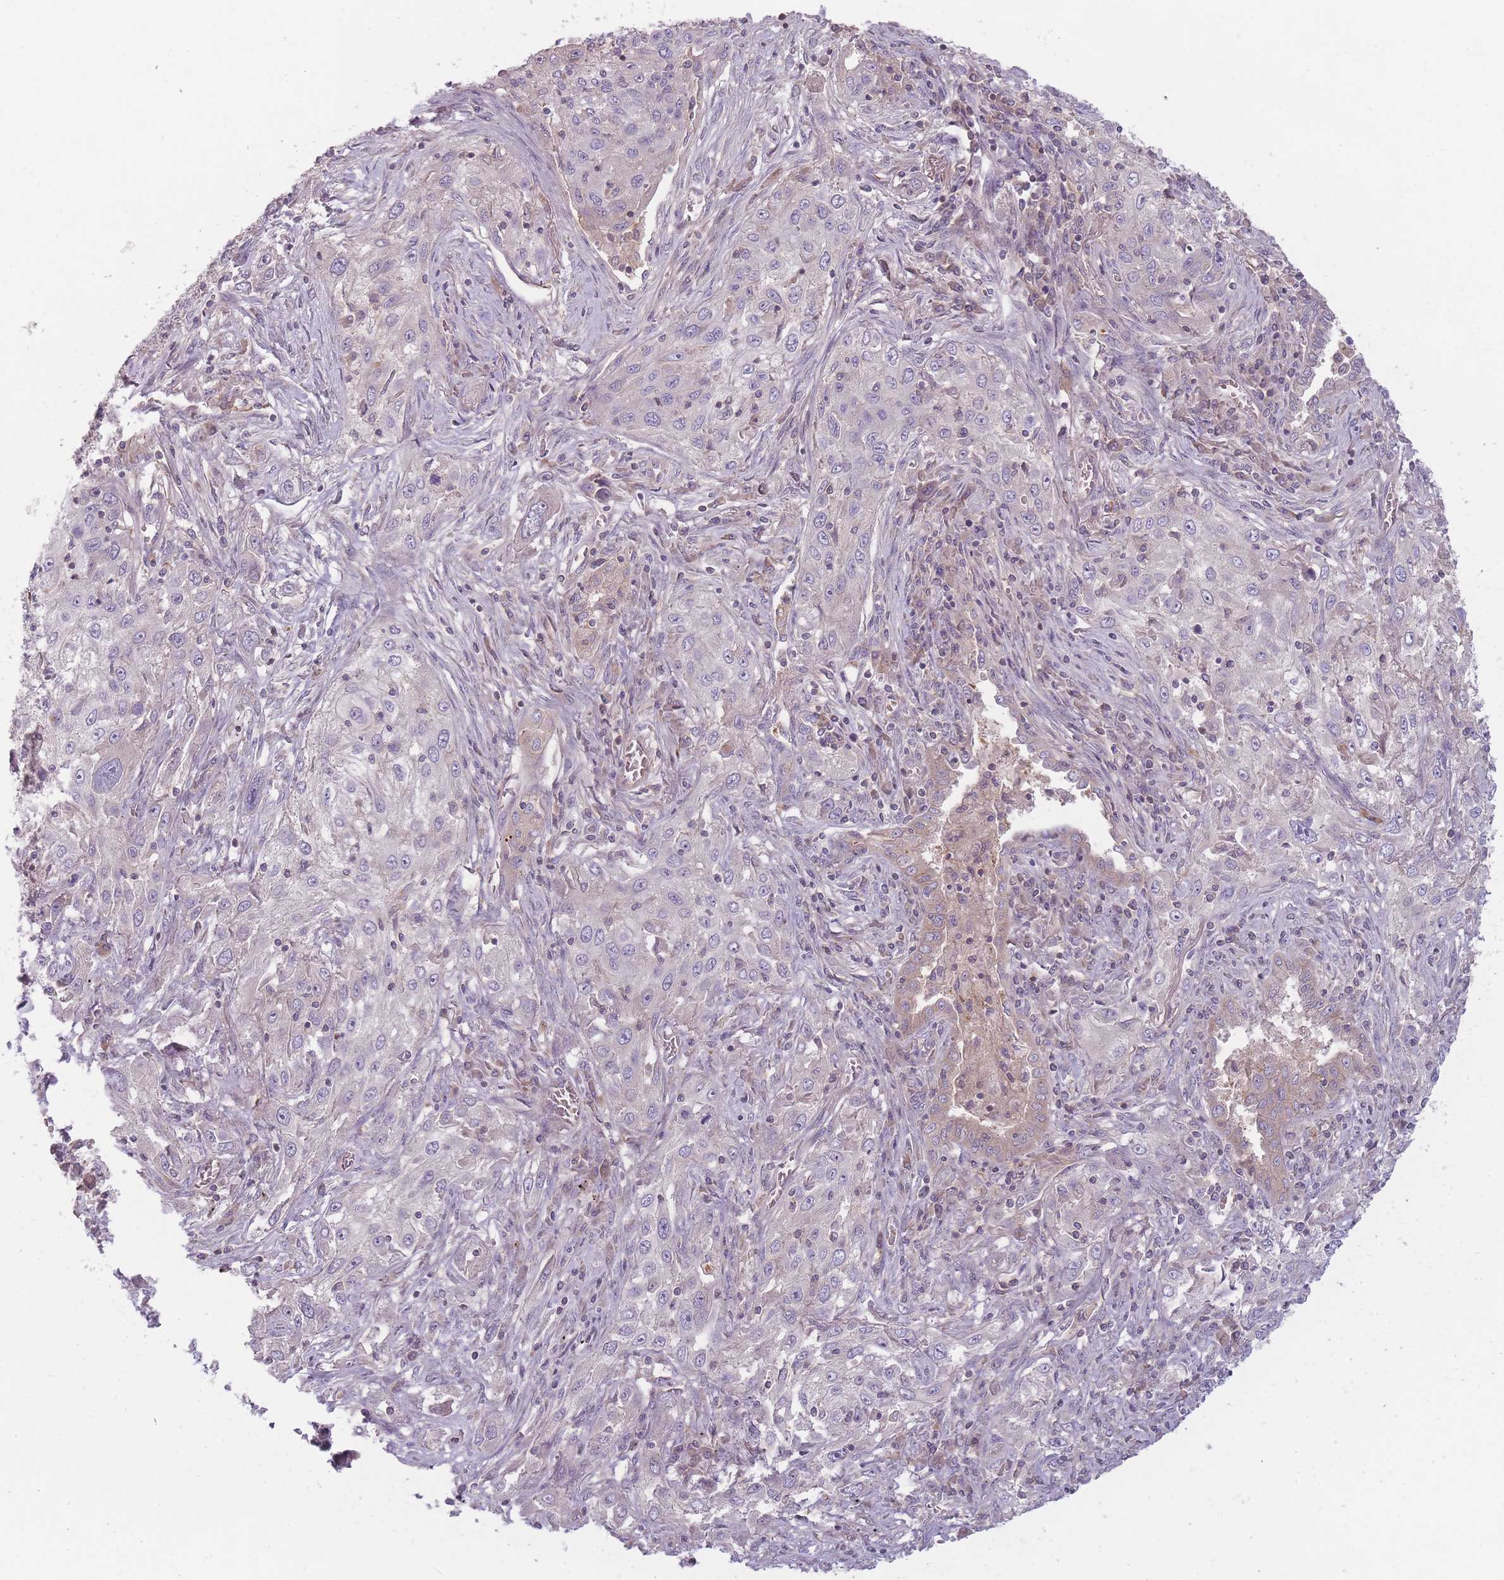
{"staining": {"intensity": "negative", "quantity": "none", "location": "none"}, "tissue": "lung cancer", "cell_type": "Tumor cells", "image_type": "cancer", "snomed": [{"axis": "morphology", "description": "Squamous cell carcinoma, NOS"}, {"axis": "topography", "description": "Lung"}], "caption": "DAB immunohistochemical staining of human lung cancer (squamous cell carcinoma) displays no significant positivity in tumor cells. (DAB immunohistochemistry visualized using brightfield microscopy, high magnification).", "gene": "NT5DC2", "patient": {"sex": "female", "age": 69}}